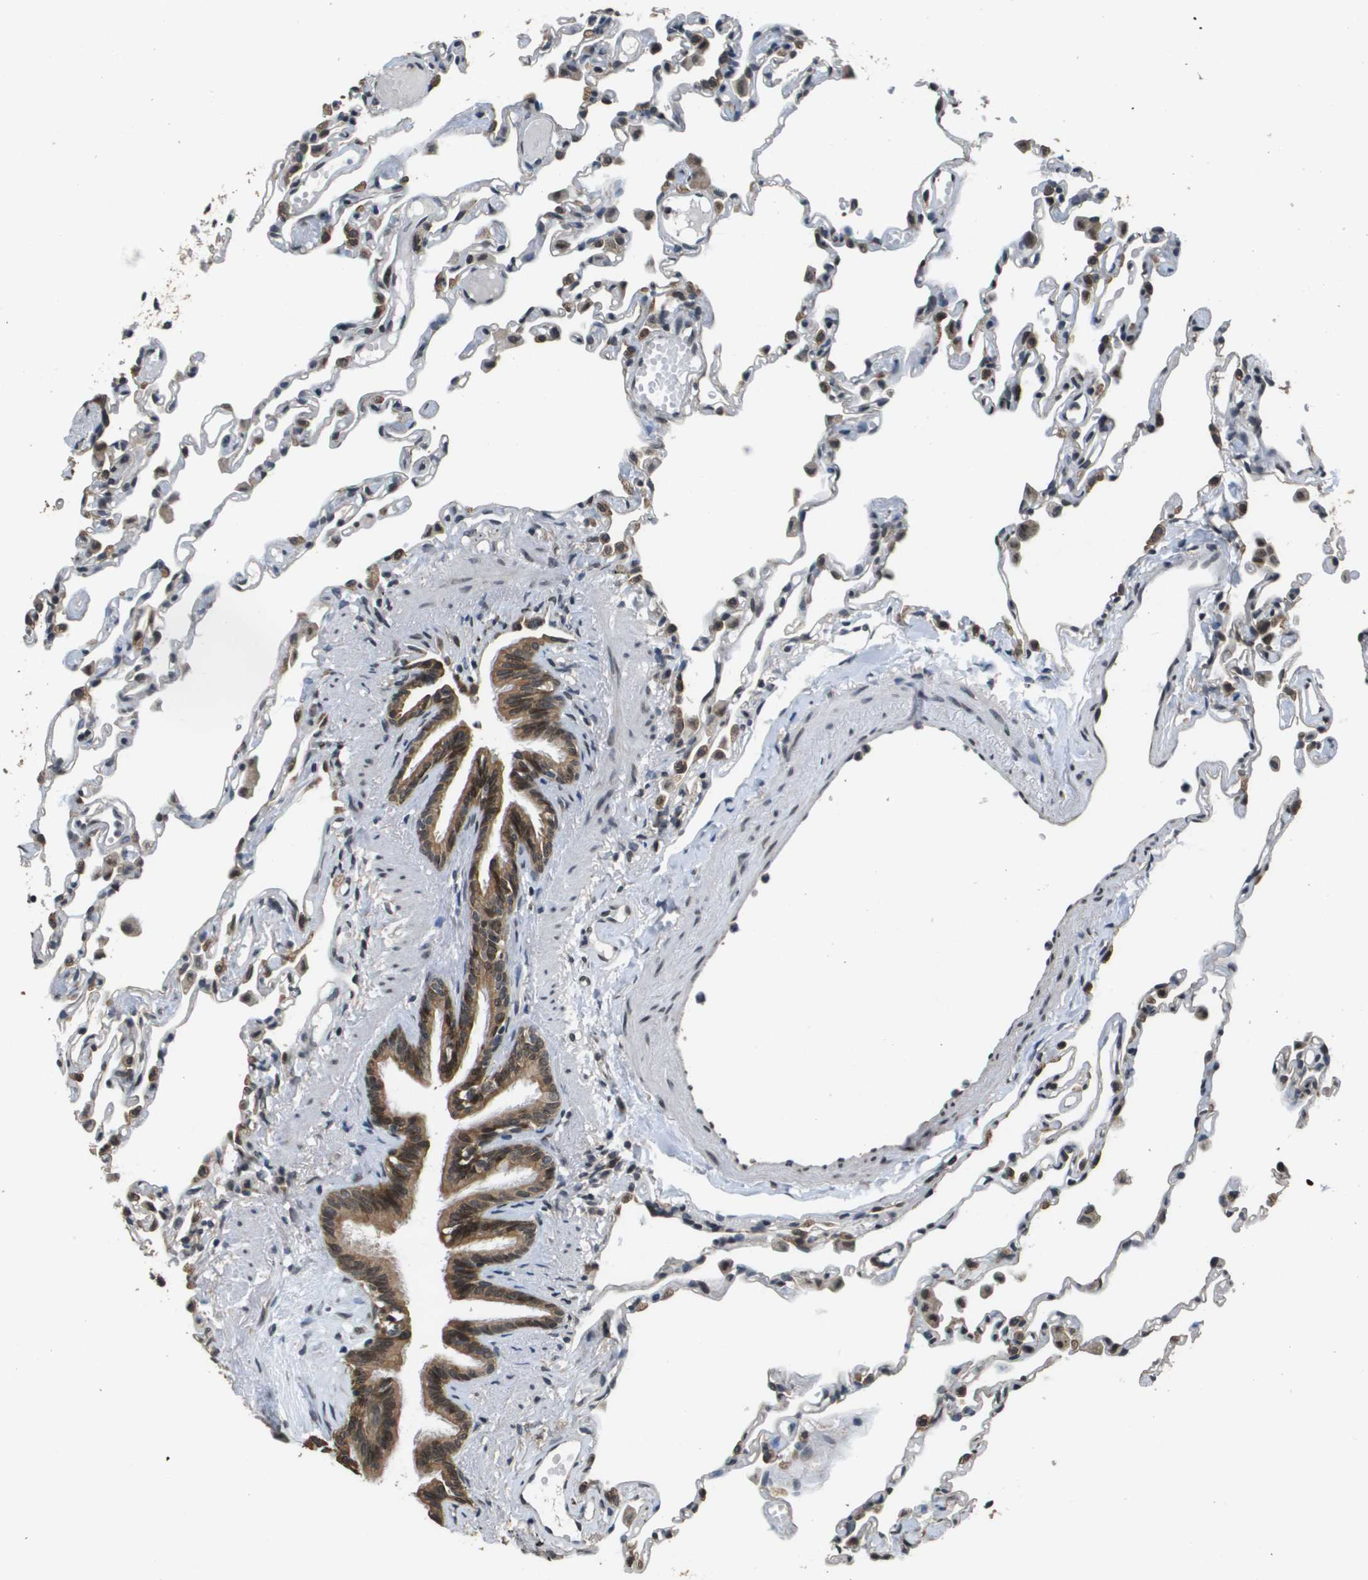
{"staining": {"intensity": "moderate", "quantity": "25%-75%", "location": "nuclear"}, "tissue": "lung", "cell_type": "Alveolar cells", "image_type": "normal", "snomed": [{"axis": "morphology", "description": "Normal tissue, NOS"}, {"axis": "topography", "description": "Lung"}], "caption": "Immunohistochemical staining of normal human lung reveals moderate nuclear protein positivity in about 25%-75% of alveolar cells.", "gene": "FANCC", "patient": {"sex": "female", "age": 49}}